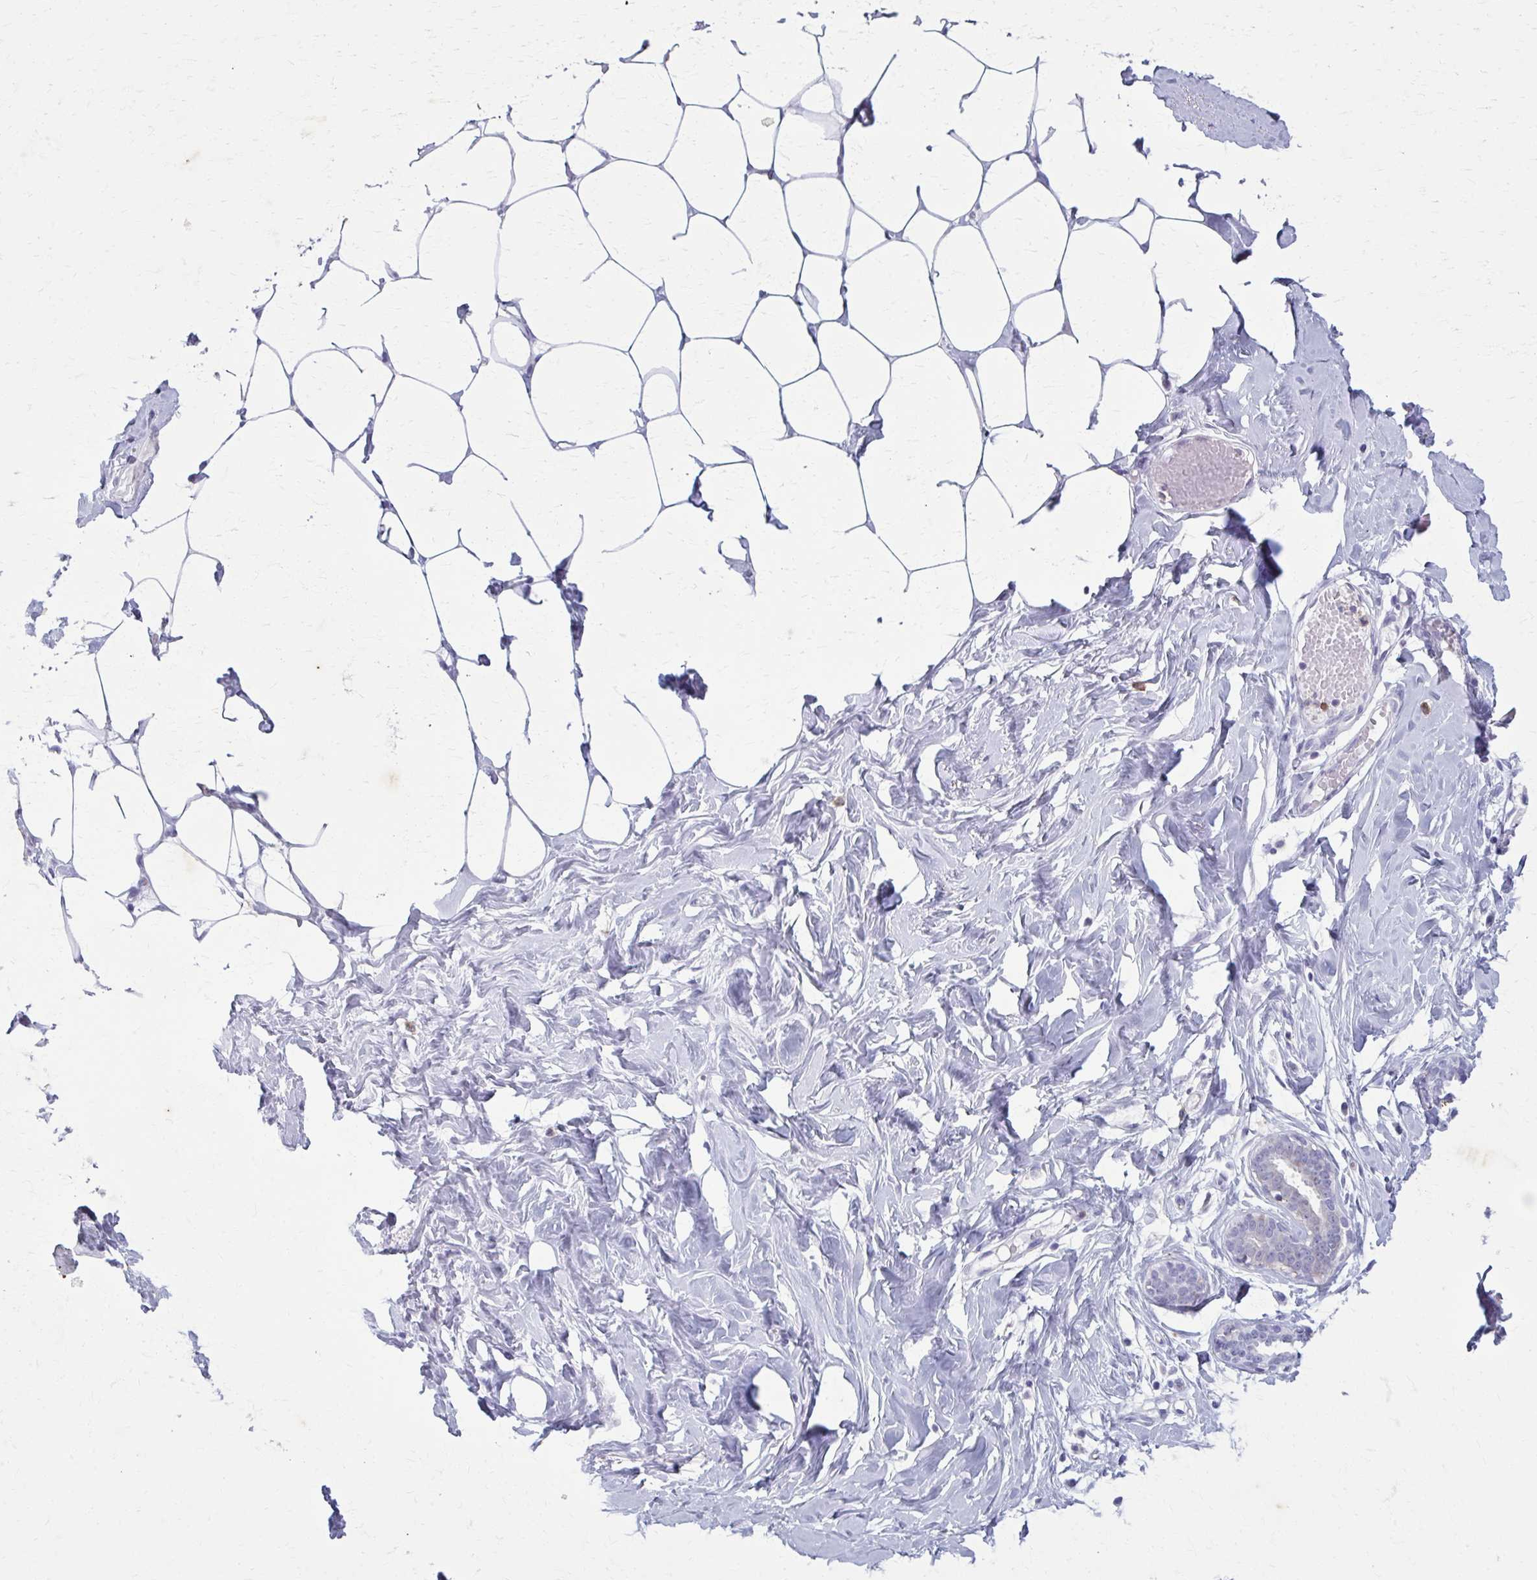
{"staining": {"intensity": "negative", "quantity": "none", "location": "none"}, "tissue": "breast", "cell_type": "Adipocytes", "image_type": "normal", "snomed": [{"axis": "morphology", "description": "Normal tissue, NOS"}, {"axis": "topography", "description": "Breast"}], "caption": "This is a image of immunohistochemistry staining of unremarkable breast, which shows no positivity in adipocytes.", "gene": "CARD9", "patient": {"sex": "female", "age": 27}}